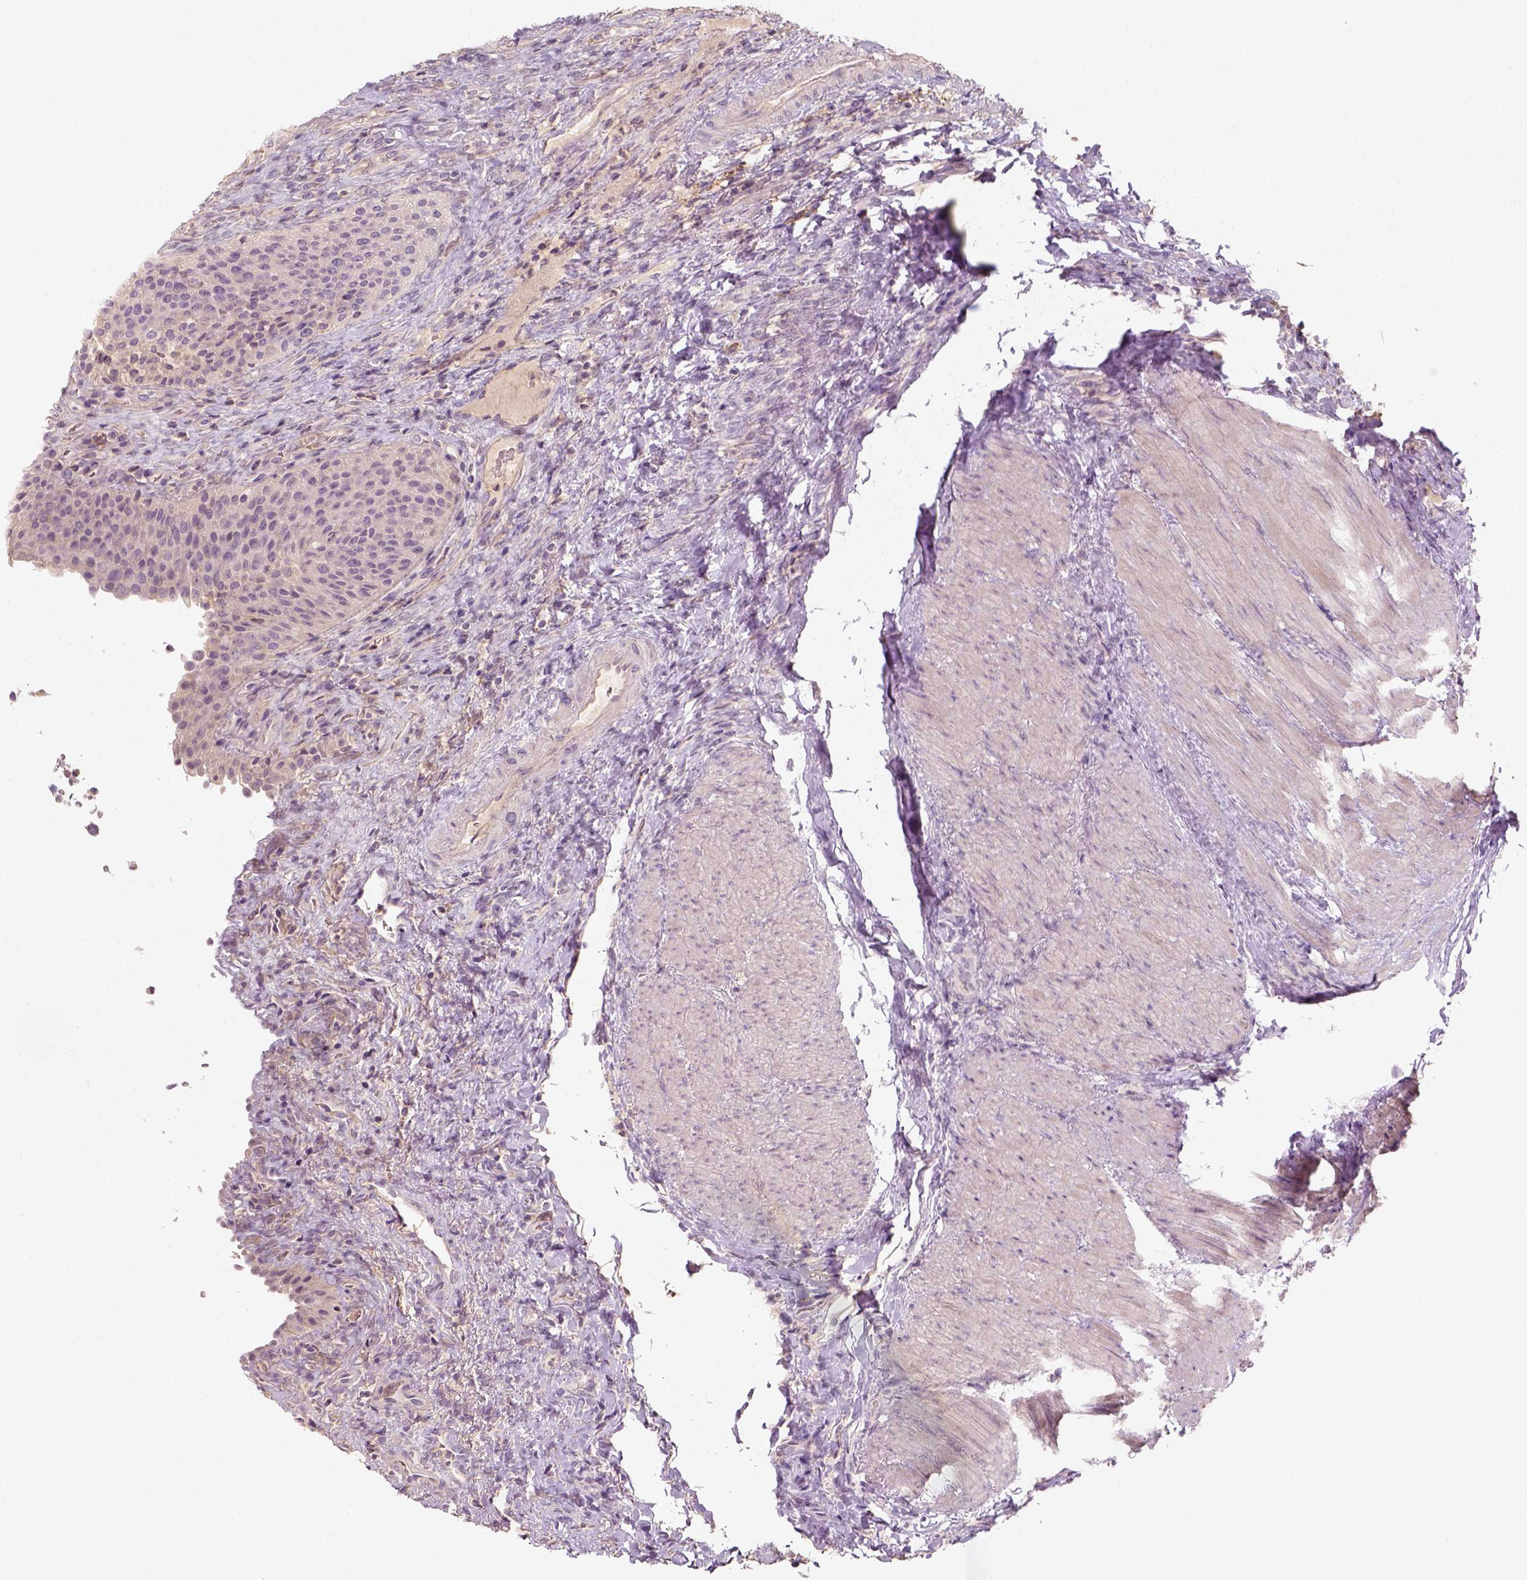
{"staining": {"intensity": "negative", "quantity": "none", "location": "none"}, "tissue": "urinary bladder", "cell_type": "Urothelial cells", "image_type": "normal", "snomed": [{"axis": "morphology", "description": "Normal tissue, NOS"}, {"axis": "topography", "description": "Urinary bladder"}, {"axis": "topography", "description": "Peripheral nerve tissue"}], "caption": "Immunohistochemistry of unremarkable human urinary bladder displays no expression in urothelial cells. (Brightfield microscopy of DAB (3,3'-diaminobenzidine) immunohistochemistry at high magnification).", "gene": "AQP9", "patient": {"sex": "male", "age": 66}}